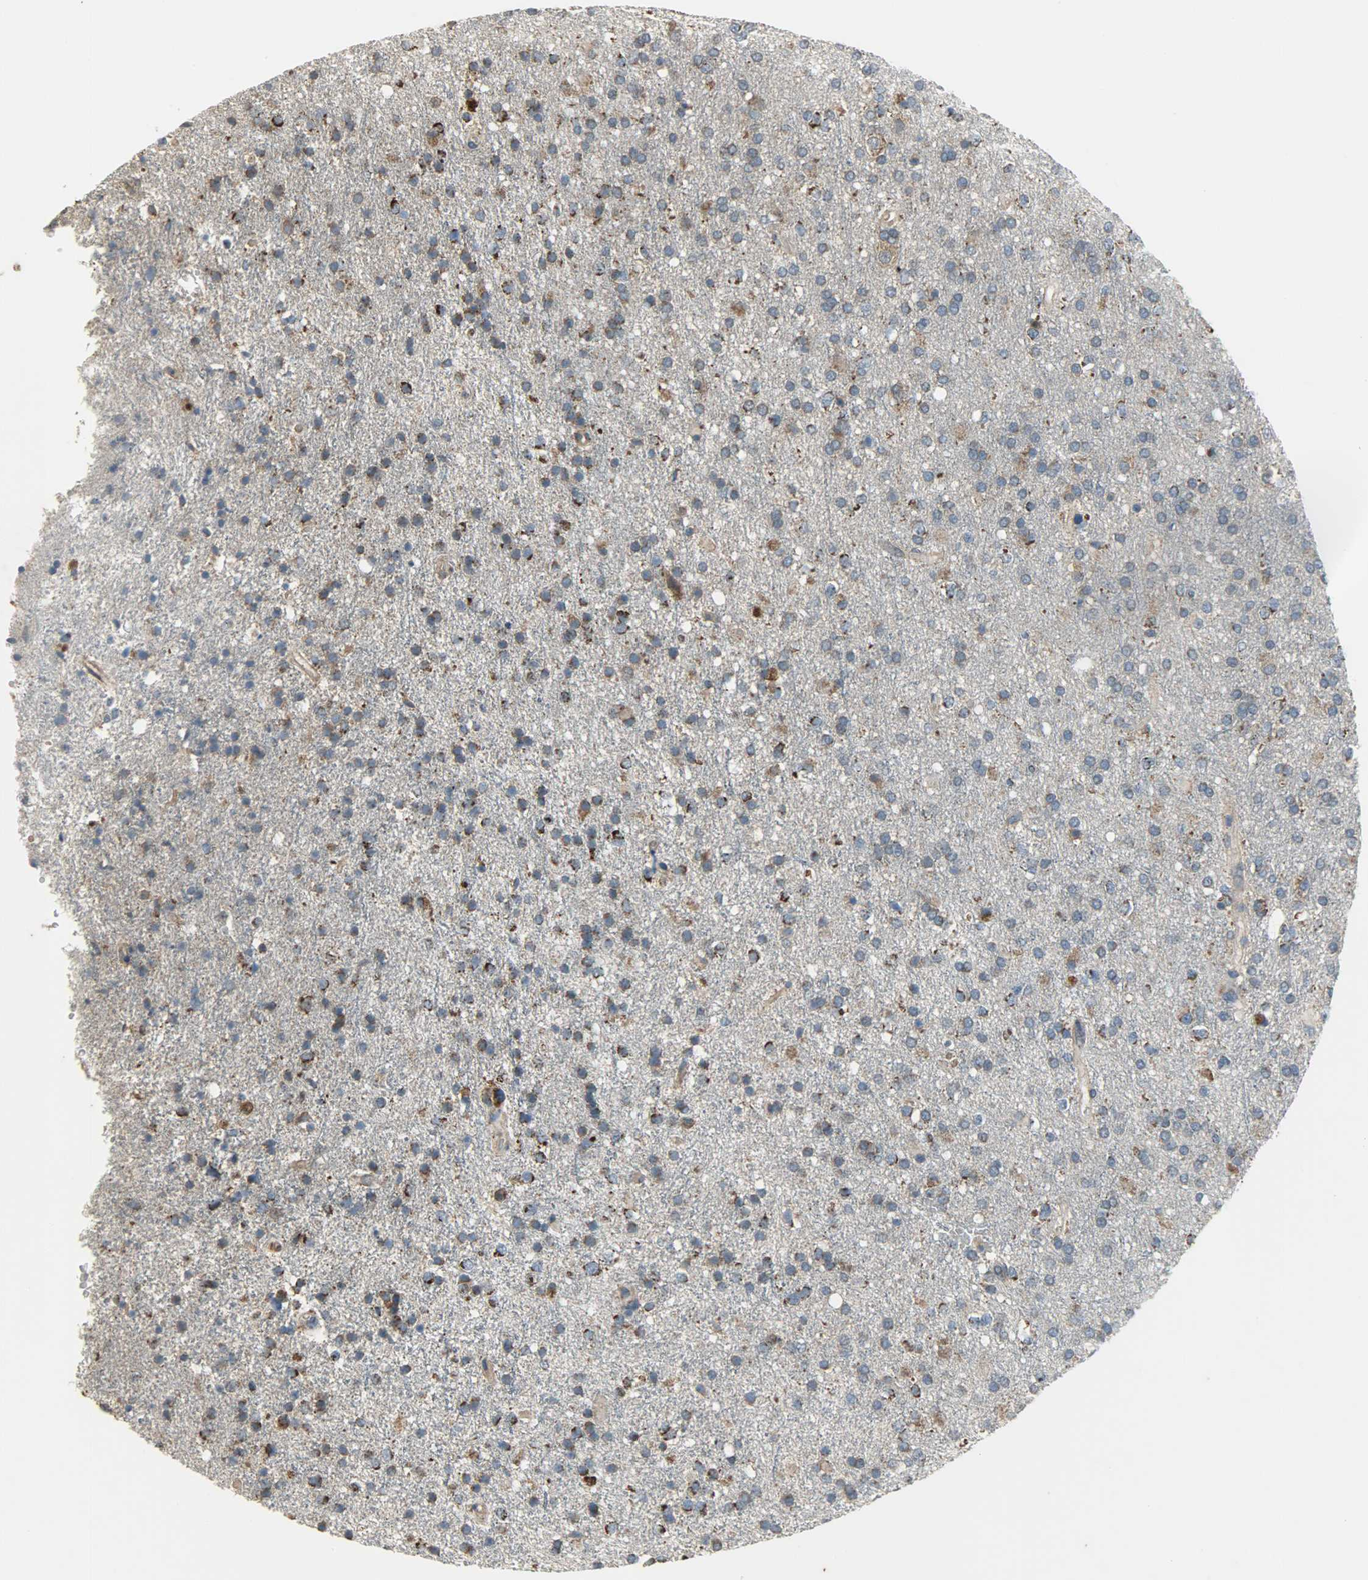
{"staining": {"intensity": "strong", "quantity": ">75%", "location": "cytoplasmic/membranous"}, "tissue": "glioma", "cell_type": "Tumor cells", "image_type": "cancer", "snomed": [{"axis": "morphology", "description": "Glioma, malignant, High grade"}, {"axis": "topography", "description": "Brain"}], "caption": "Protein positivity by immunohistochemistry (IHC) shows strong cytoplasmic/membranous positivity in approximately >75% of tumor cells in glioma.", "gene": "AMT", "patient": {"sex": "male", "age": 33}}